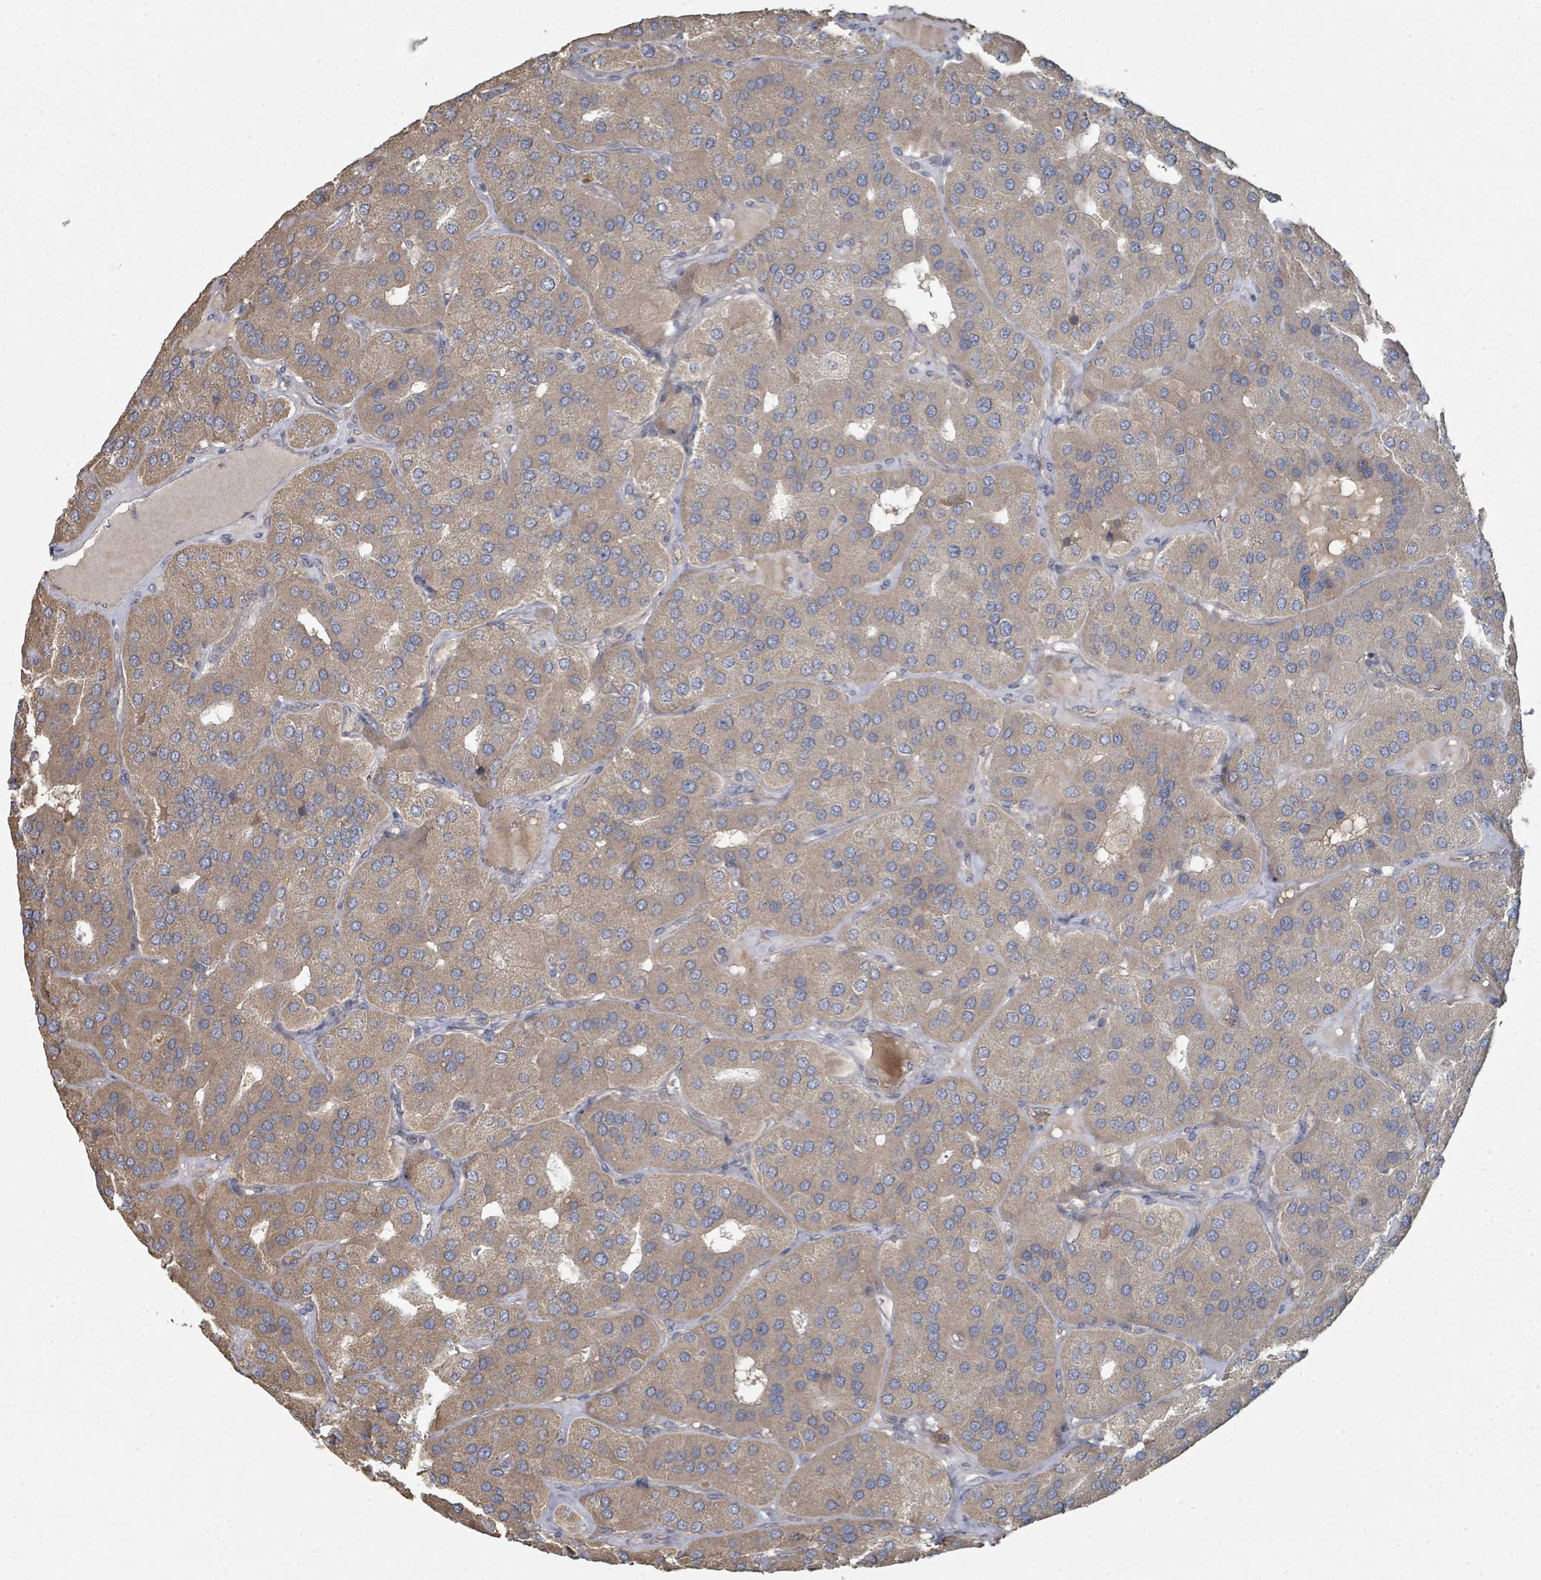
{"staining": {"intensity": "moderate", "quantity": ">75%", "location": "cytoplasmic/membranous"}, "tissue": "parathyroid gland", "cell_type": "Glandular cells", "image_type": "normal", "snomed": [{"axis": "morphology", "description": "Normal tissue, NOS"}, {"axis": "morphology", "description": "Adenoma, NOS"}, {"axis": "topography", "description": "Parathyroid gland"}], "caption": "The photomicrograph reveals immunohistochemical staining of unremarkable parathyroid gland. There is moderate cytoplasmic/membranous positivity is seen in about >75% of glandular cells.", "gene": "WDFY1", "patient": {"sex": "female", "age": 86}}